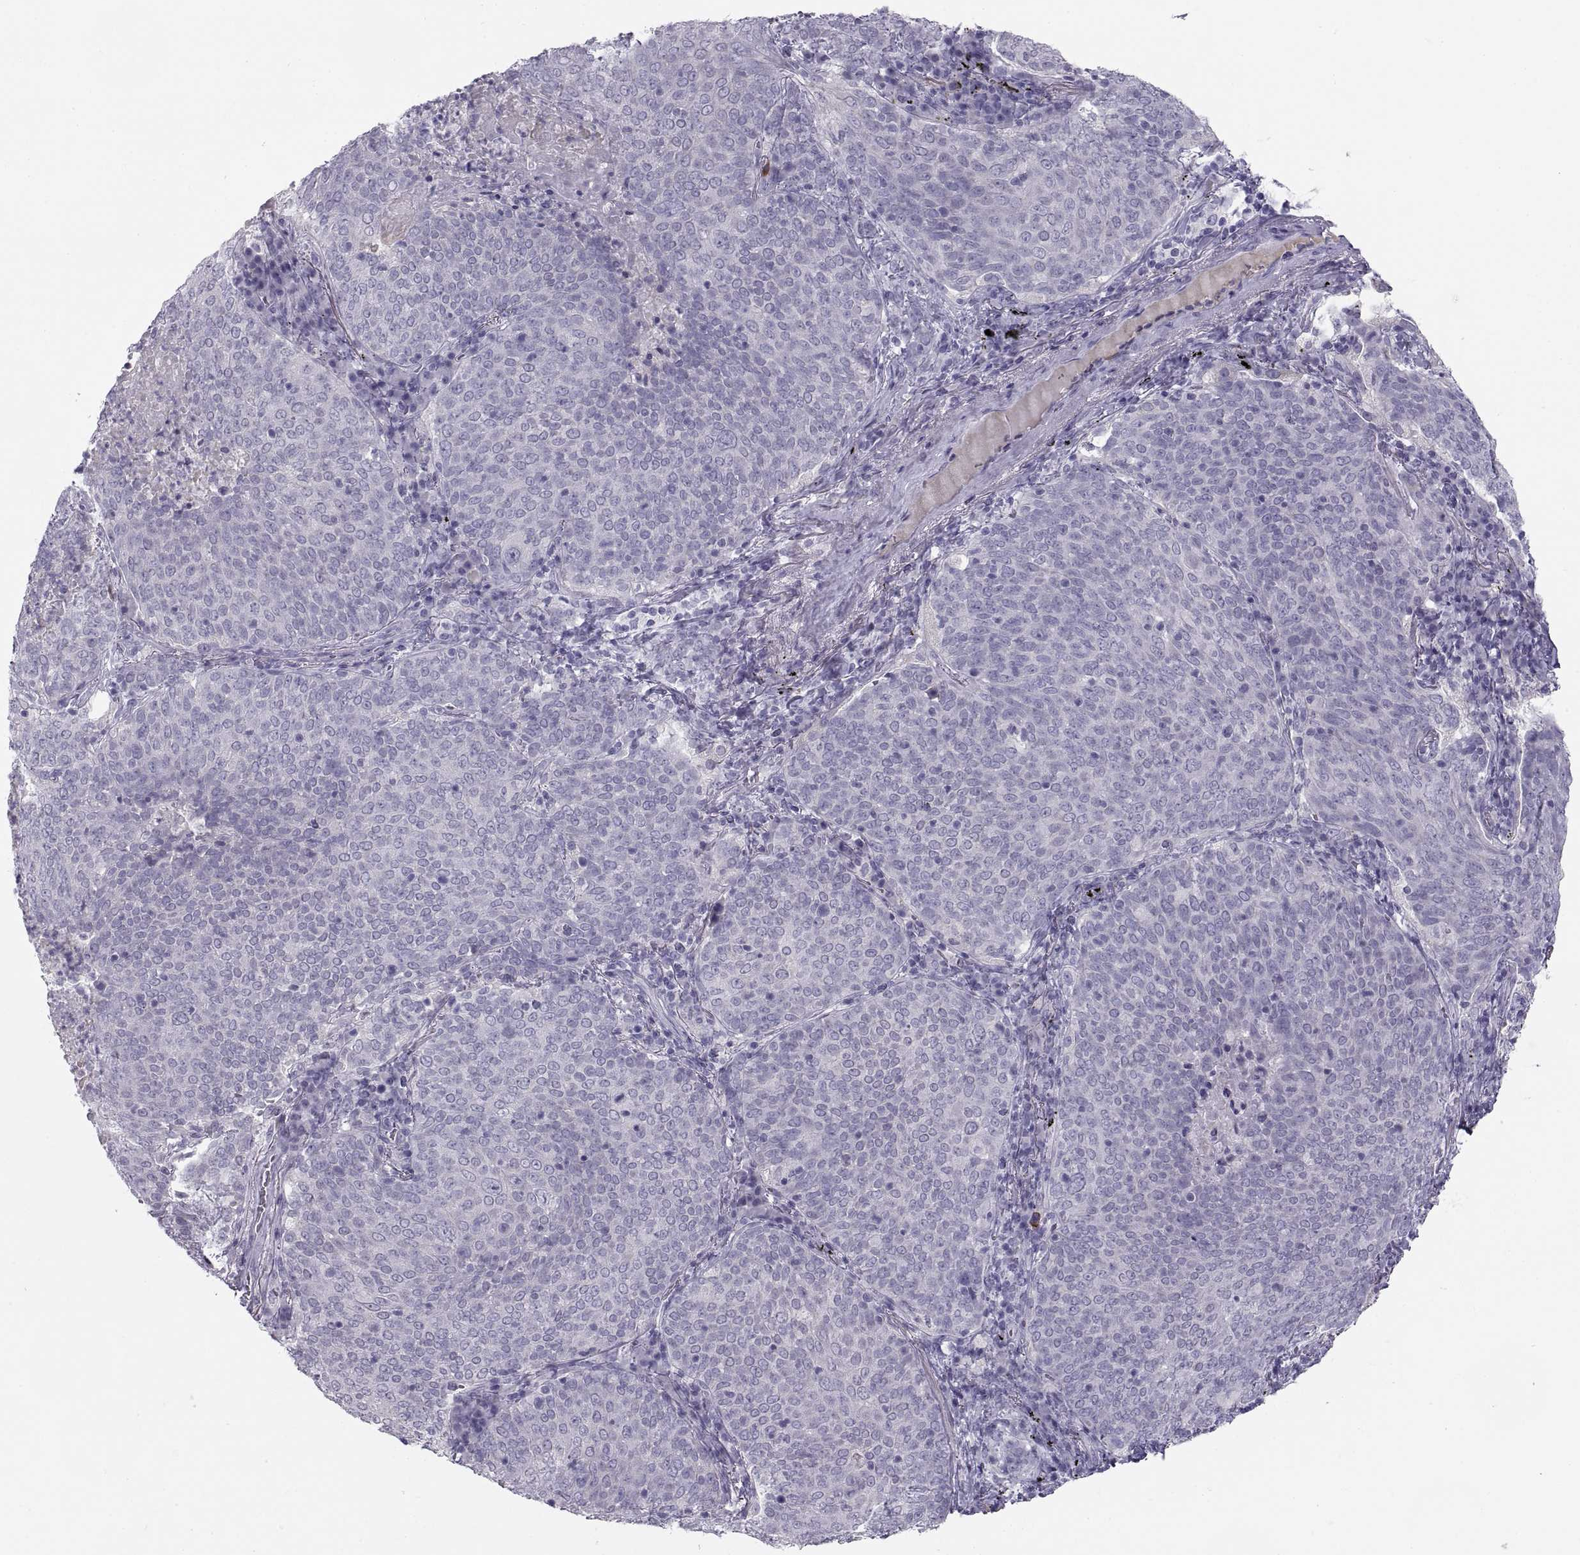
{"staining": {"intensity": "negative", "quantity": "none", "location": "none"}, "tissue": "lung cancer", "cell_type": "Tumor cells", "image_type": "cancer", "snomed": [{"axis": "morphology", "description": "Squamous cell carcinoma, NOS"}, {"axis": "topography", "description": "Lung"}], "caption": "Immunohistochemical staining of lung cancer (squamous cell carcinoma) exhibits no significant staining in tumor cells.", "gene": "MAGEB2", "patient": {"sex": "male", "age": 82}}